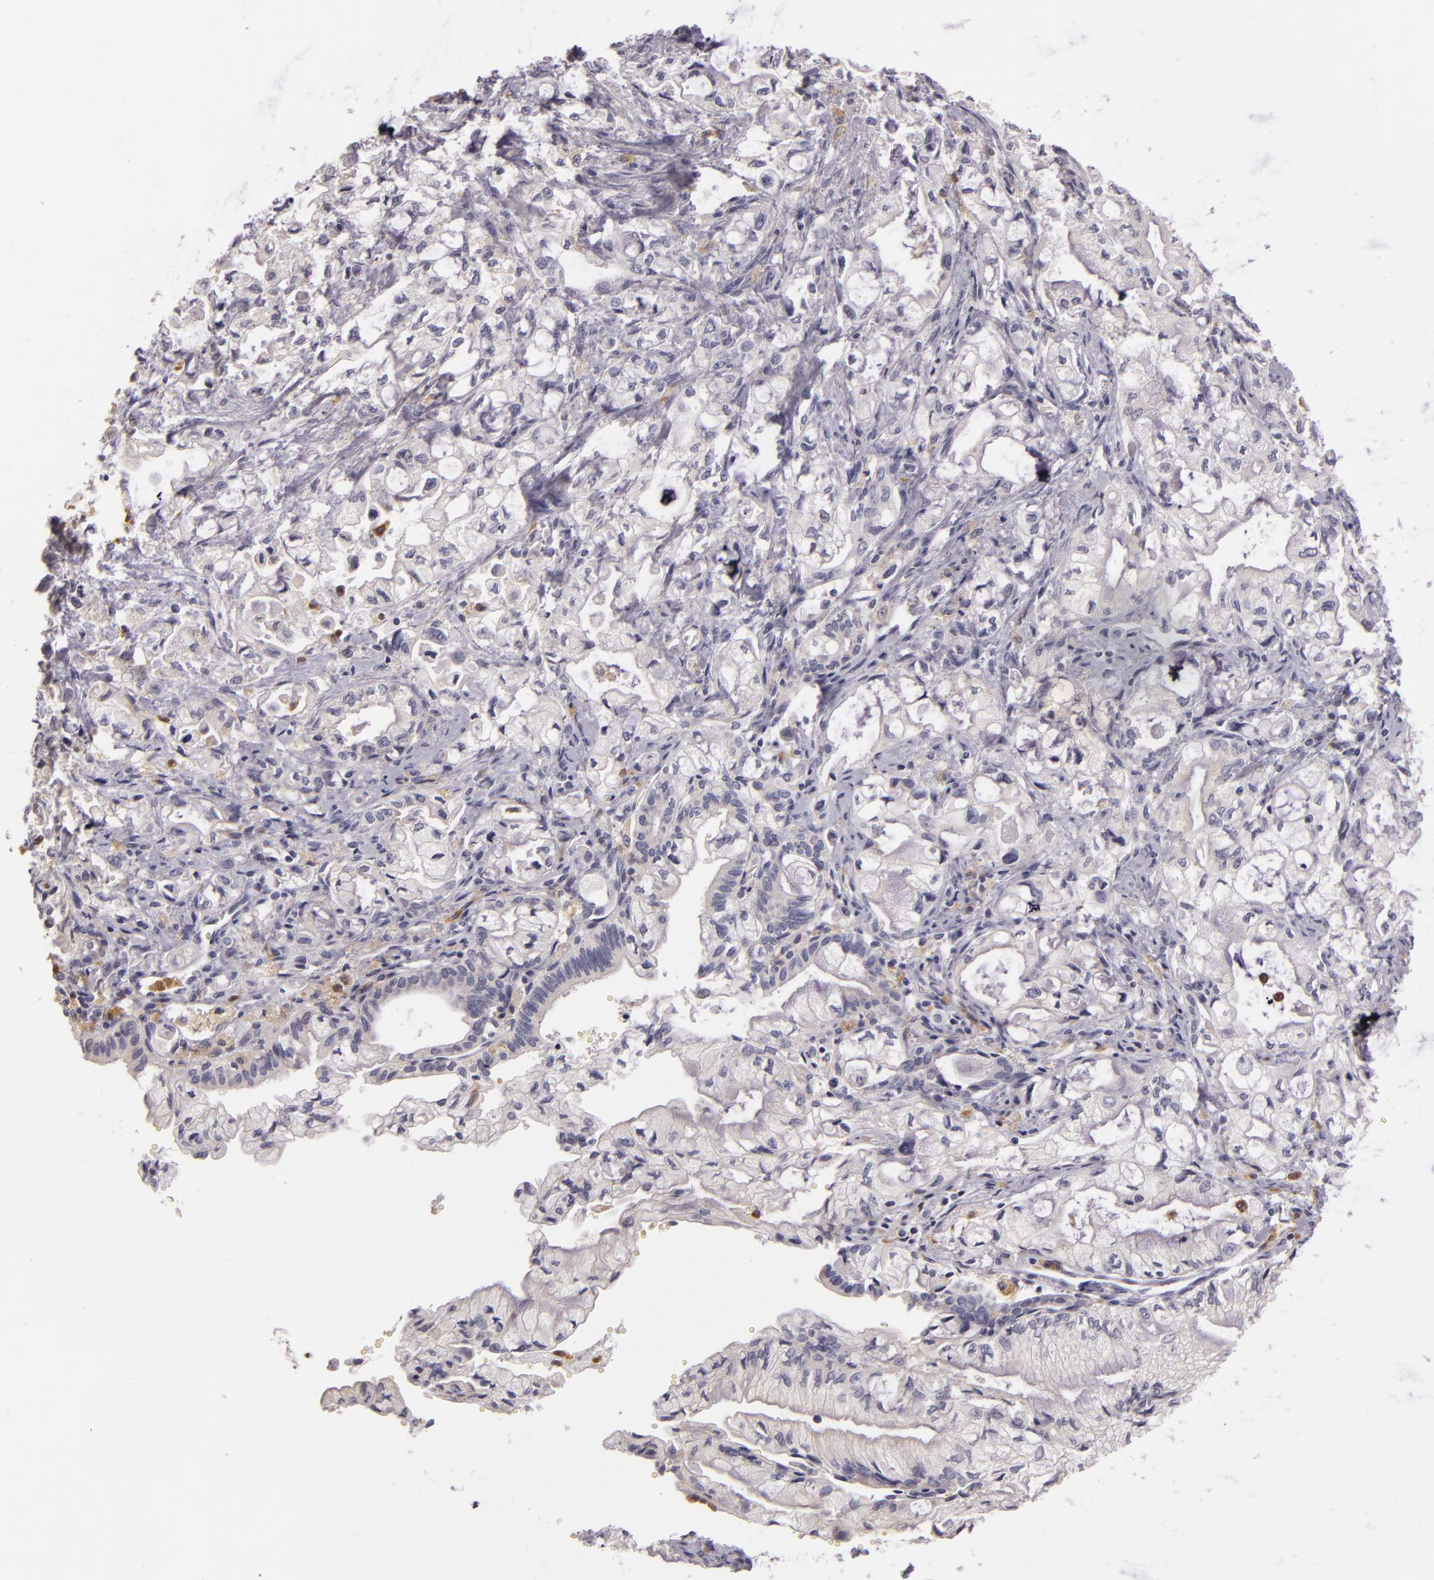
{"staining": {"intensity": "weak", "quantity": "<25%", "location": "cytoplasmic/membranous"}, "tissue": "pancreatic cancer", "cell_type": "Tumor cells", "image_type": "cancer", "snomed": [{"axis": "morphology", "description": "Adenocarcinoma, NOS"}, {"axis": "topography", "description": "Pancreas"}], "caption": "Human adenocarcinoma (pancreatic) stained for a protein using IHC shows no expression in tumor cells.", "gene": "TLR8", "patient": {"sex": "male", "age": 79}}